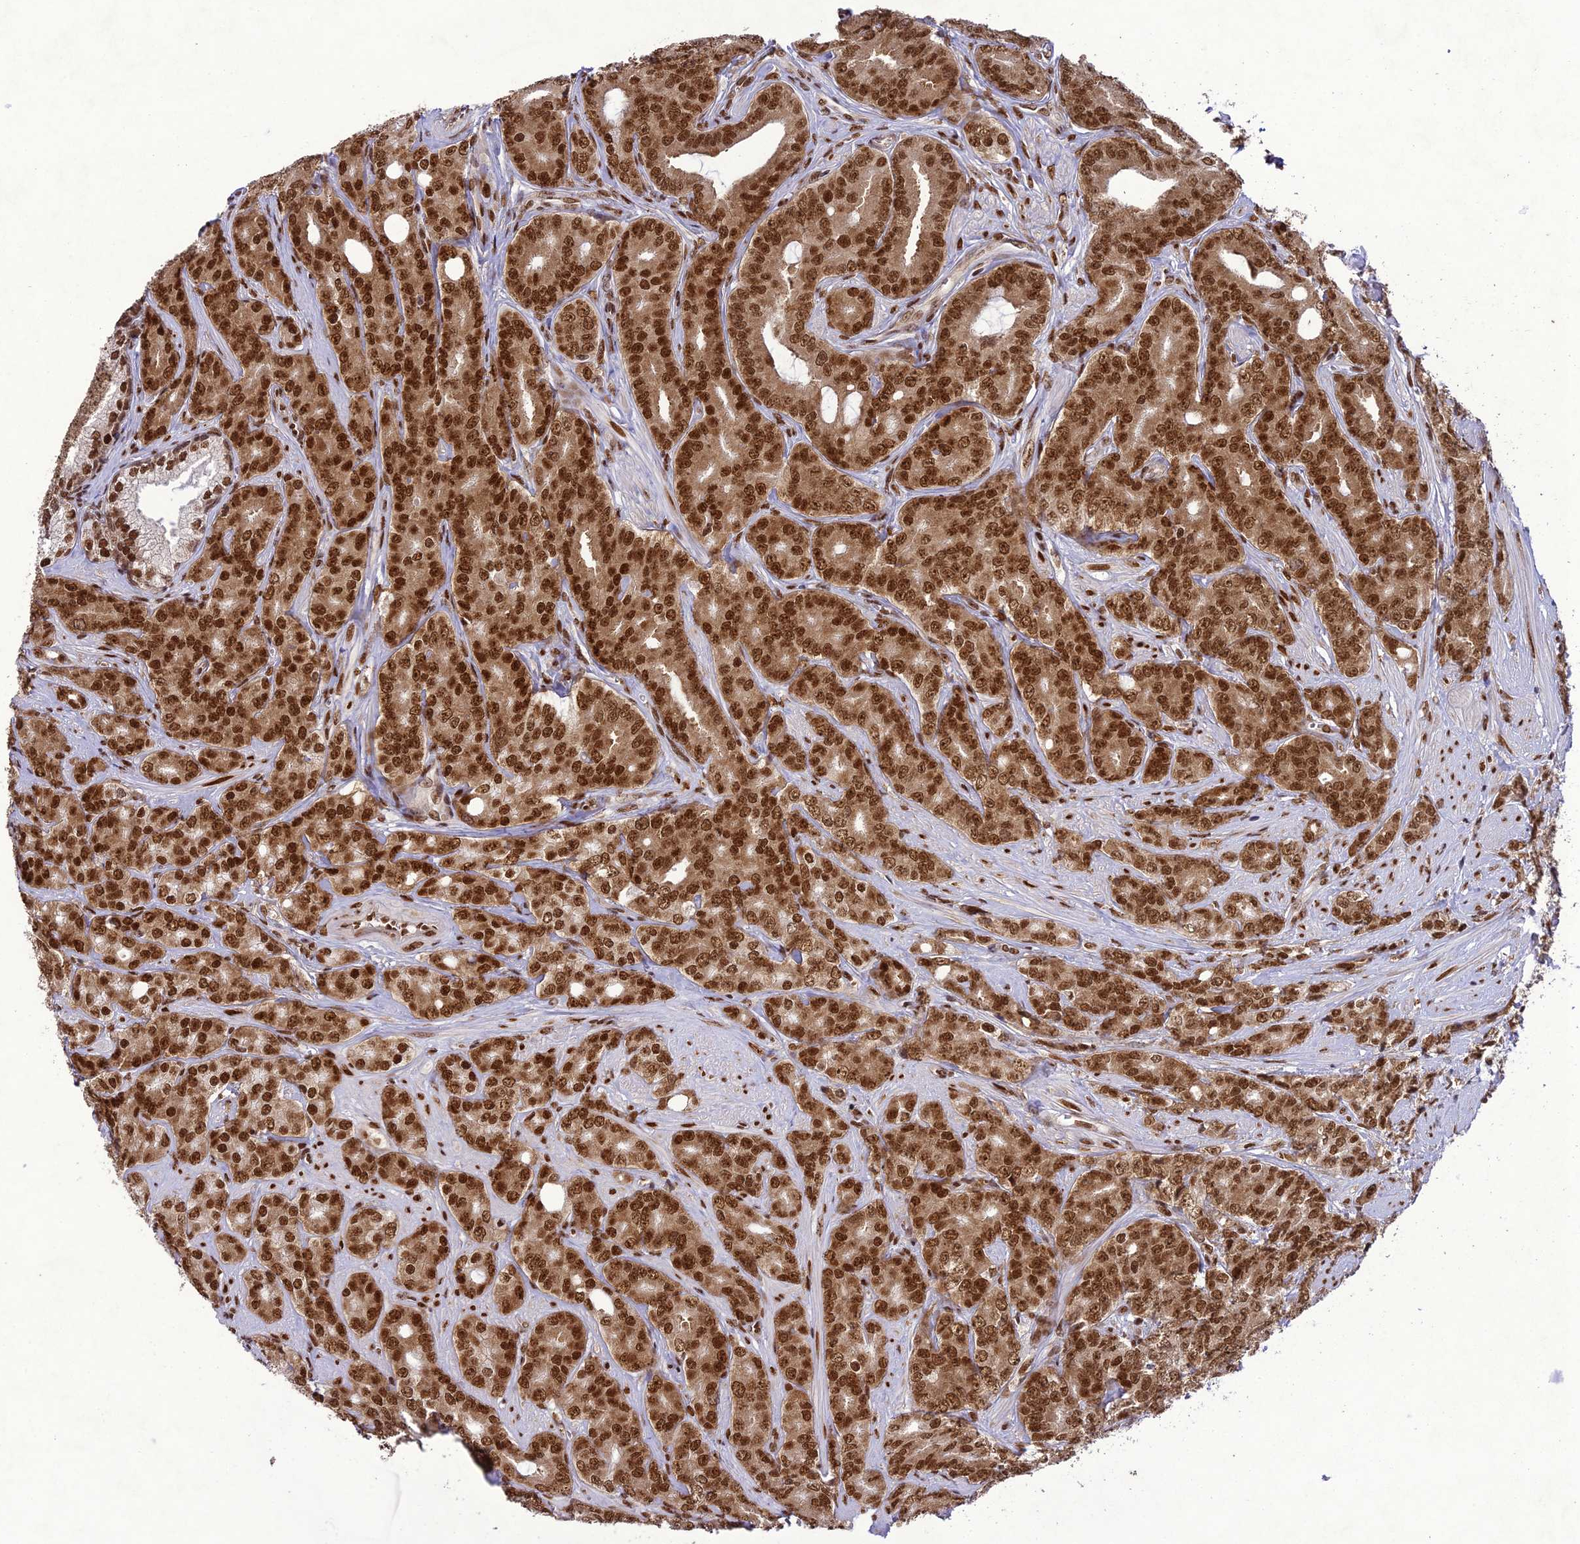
{"staining": {"intensity": "strong", "quantity": ">75%", "location": "cytoplasmic/membranous,nuclear"}, "tissue": "prostate cancer", "cell_type": "Tumor cells", "image_type": "cancer", "snomed": [{"axis": "morphology", "description": "Adenocarcinoma, High grade"}, {"axis": "topography", "description": "Prostate"}], "caption": "Adenocarcinoma (high-grade) (prostate) stained for a protein (brown) displays strong cytoplasmic/membranous and nuclear positive expression in about >75% of tumor cells.", "gene": "DDX1", "patient": {"sex": "male", "age": 62}}